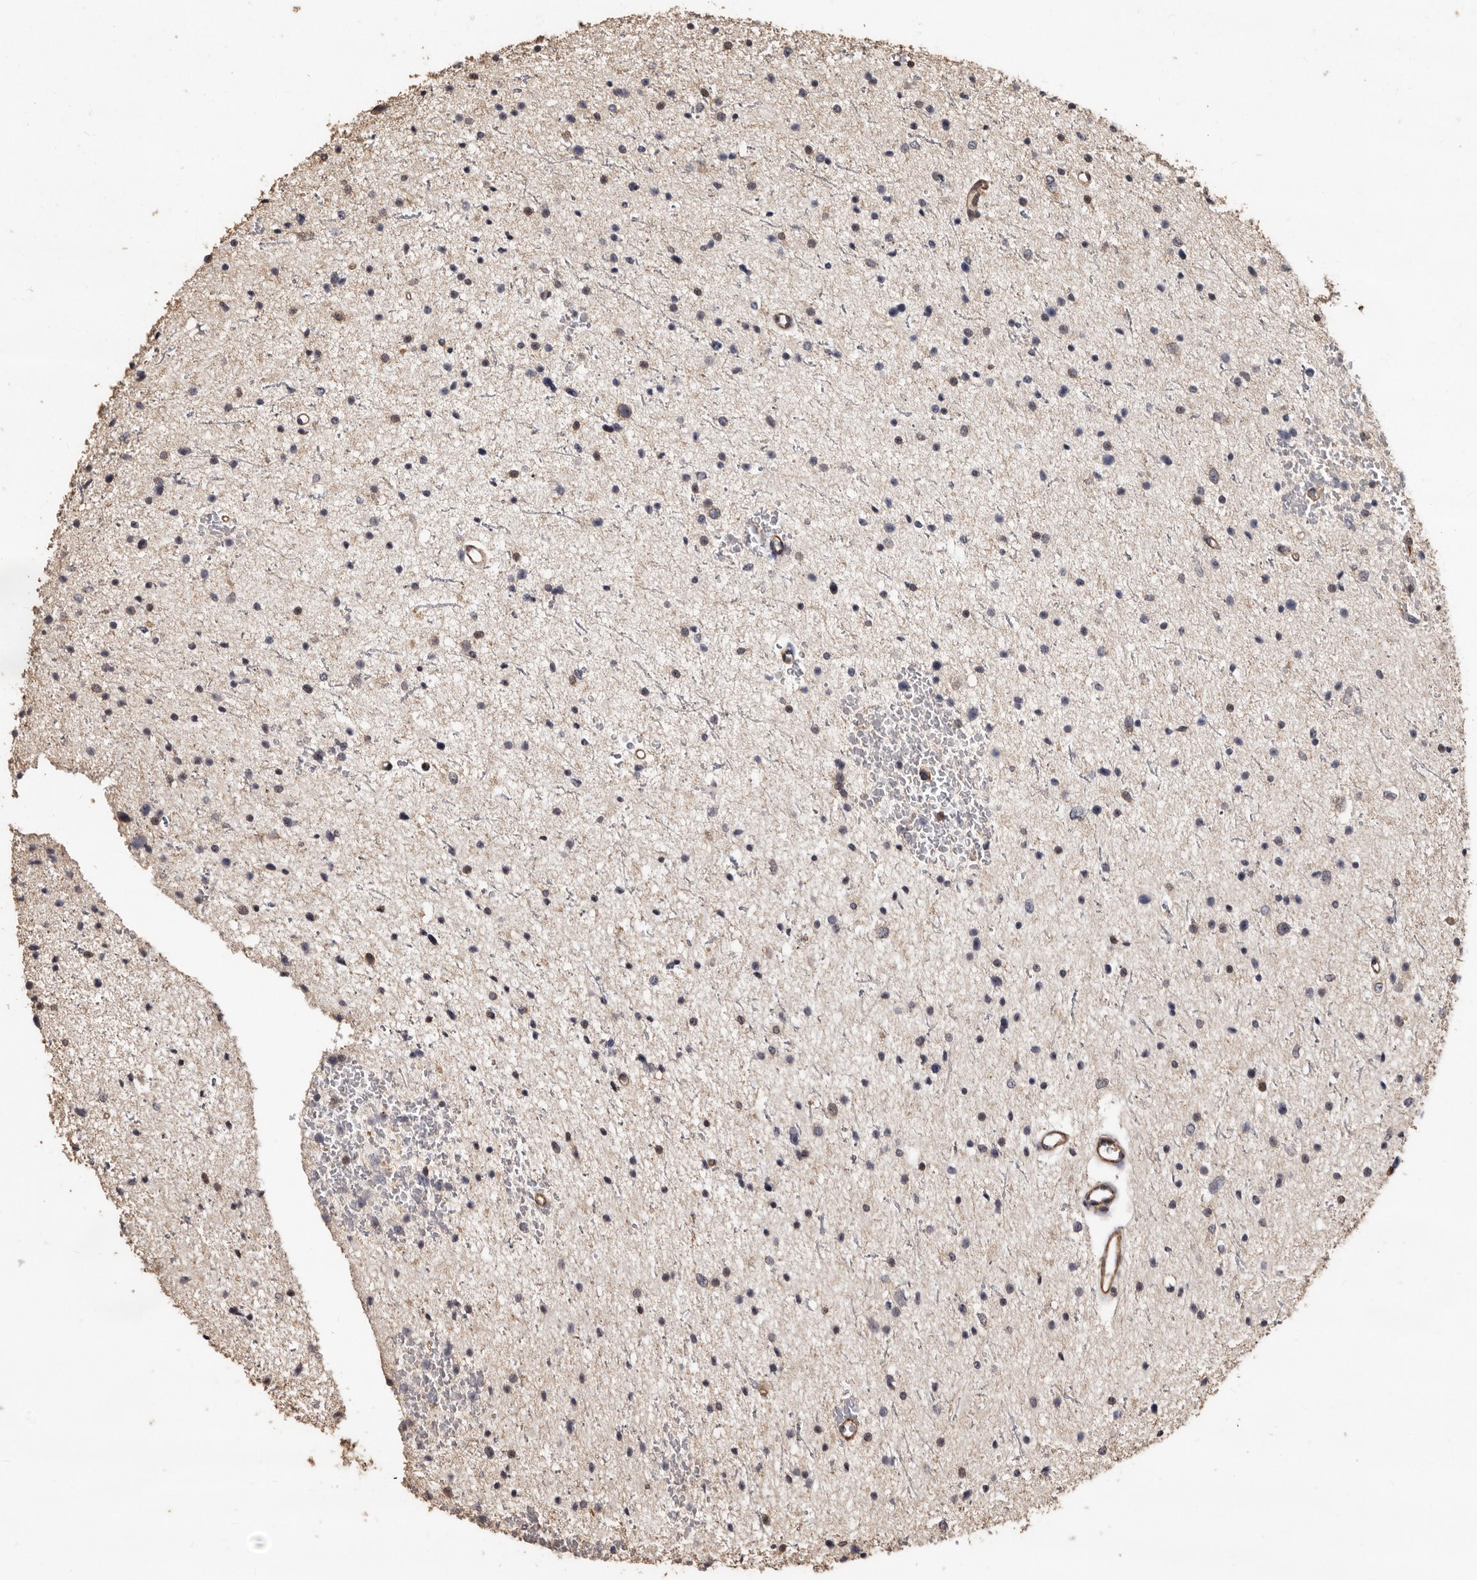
{"staining": {"intensity": "negative", "quantity": "none", "location": "none"}, "tissue": "glioma", "cell_type": "Tumor cells", "image_type": "cancer", "snomed": [{"axis": "morphology", "description": "Glioma, malignant, Low grade"}, {"axis": "topography", "description": "Brain"}], "caption": "High power microscopy histopathology image of an IHC histopathology image of low-grade glioma (malignant), revealing no significant expression in tumor cells. The staining was performed using DAB (3,3'-diaminobenzidine) to visualize the protein expression in brown, while the nuclei were stained in blue with hematoxylin (Magnification: 20x).", "gene": "GSK3A", "patient": {"sex": "female", "age": 37}}